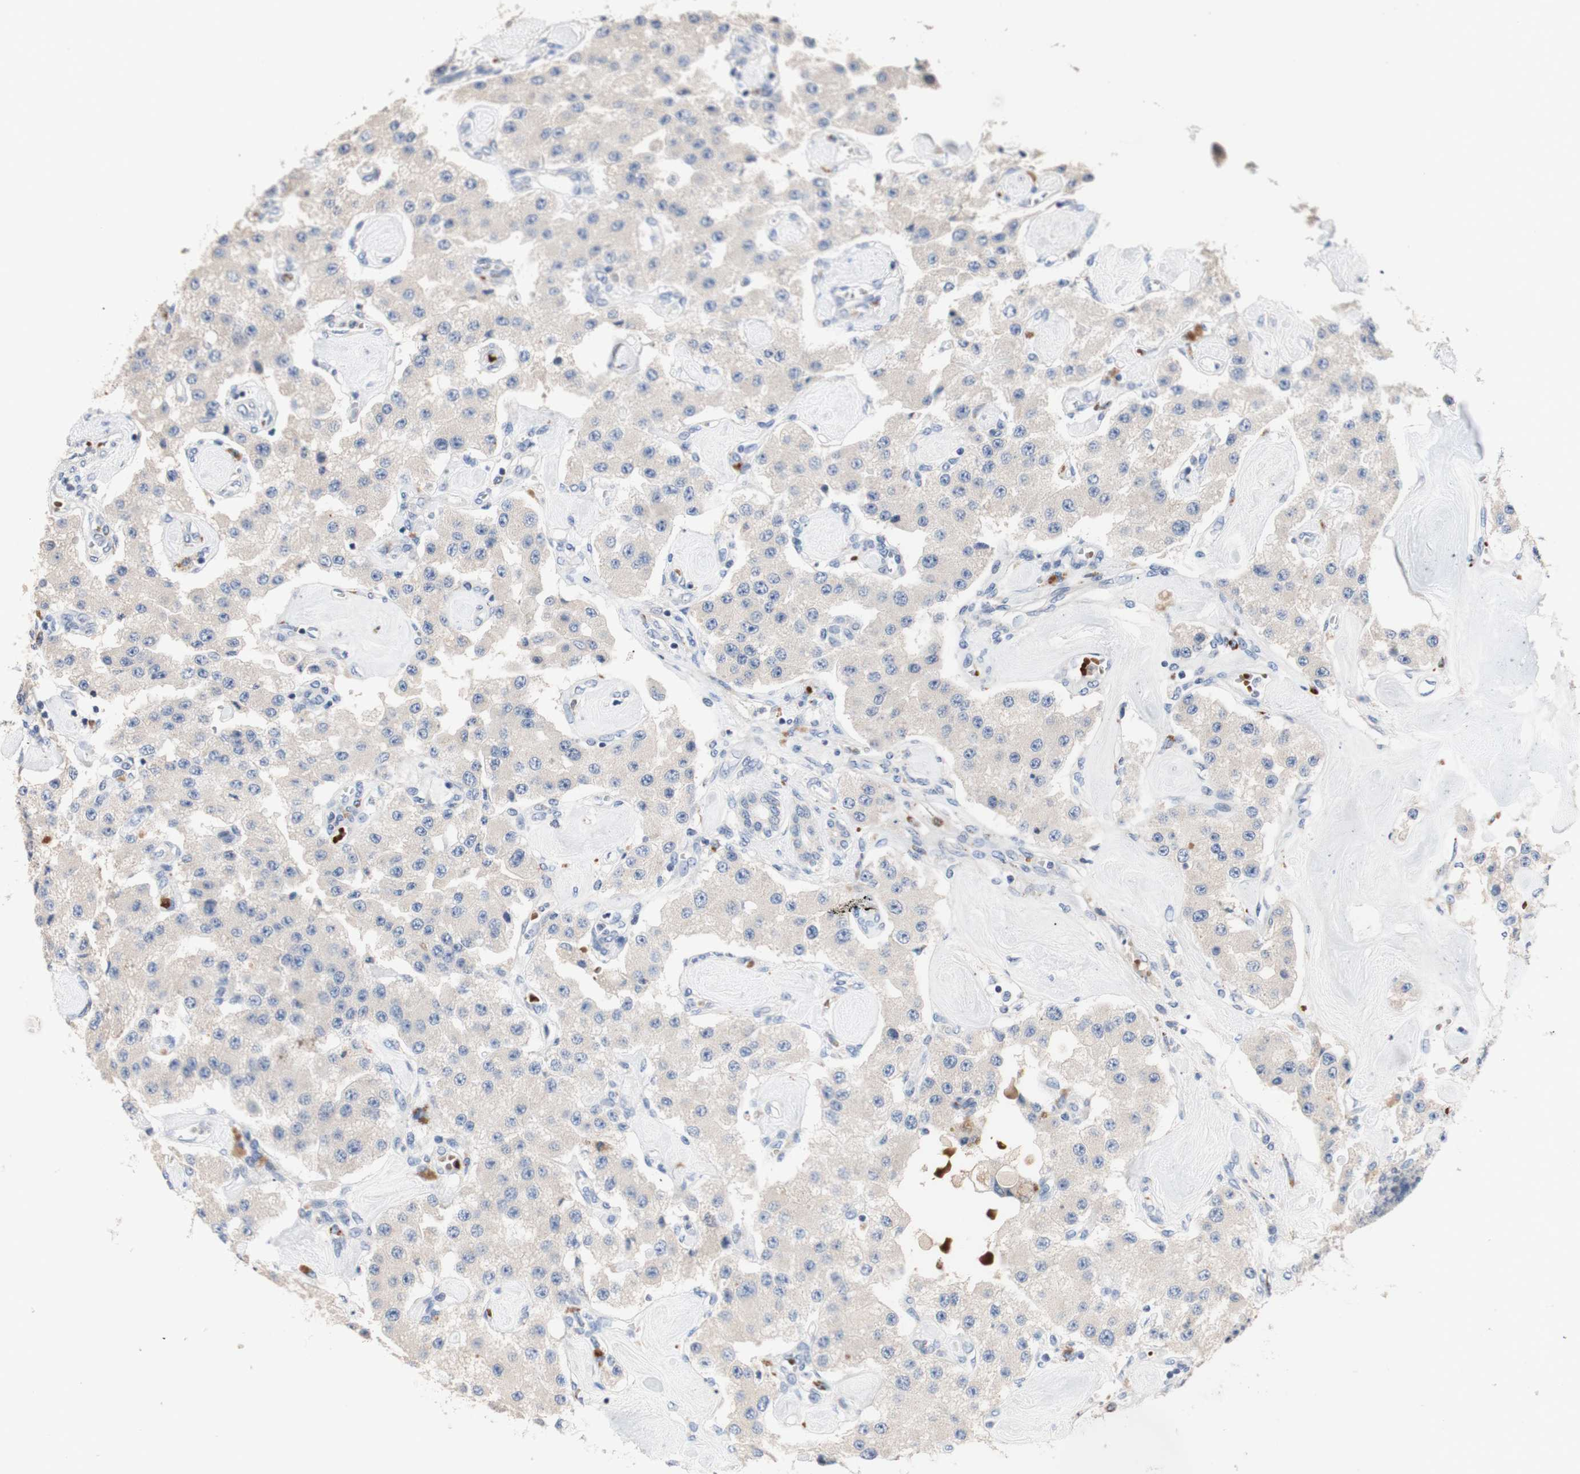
{"staining": {"intensity": "negative", "quantity": "none", "location": "none"}, "tissue": "carcinoid", "cell_type": "Tumor cells", "image_type": "cancer", "snomed": [{"axis": "morphology", "description": "Carcinoid, malignant, NOS"}, {"axis": "topography", "description": "Pancreas"}], "caption": "IHC of human carcinoid shows no staining in tumor cells.", "gene": "CDON", "patient": {"sex": "male", "age": 41}}